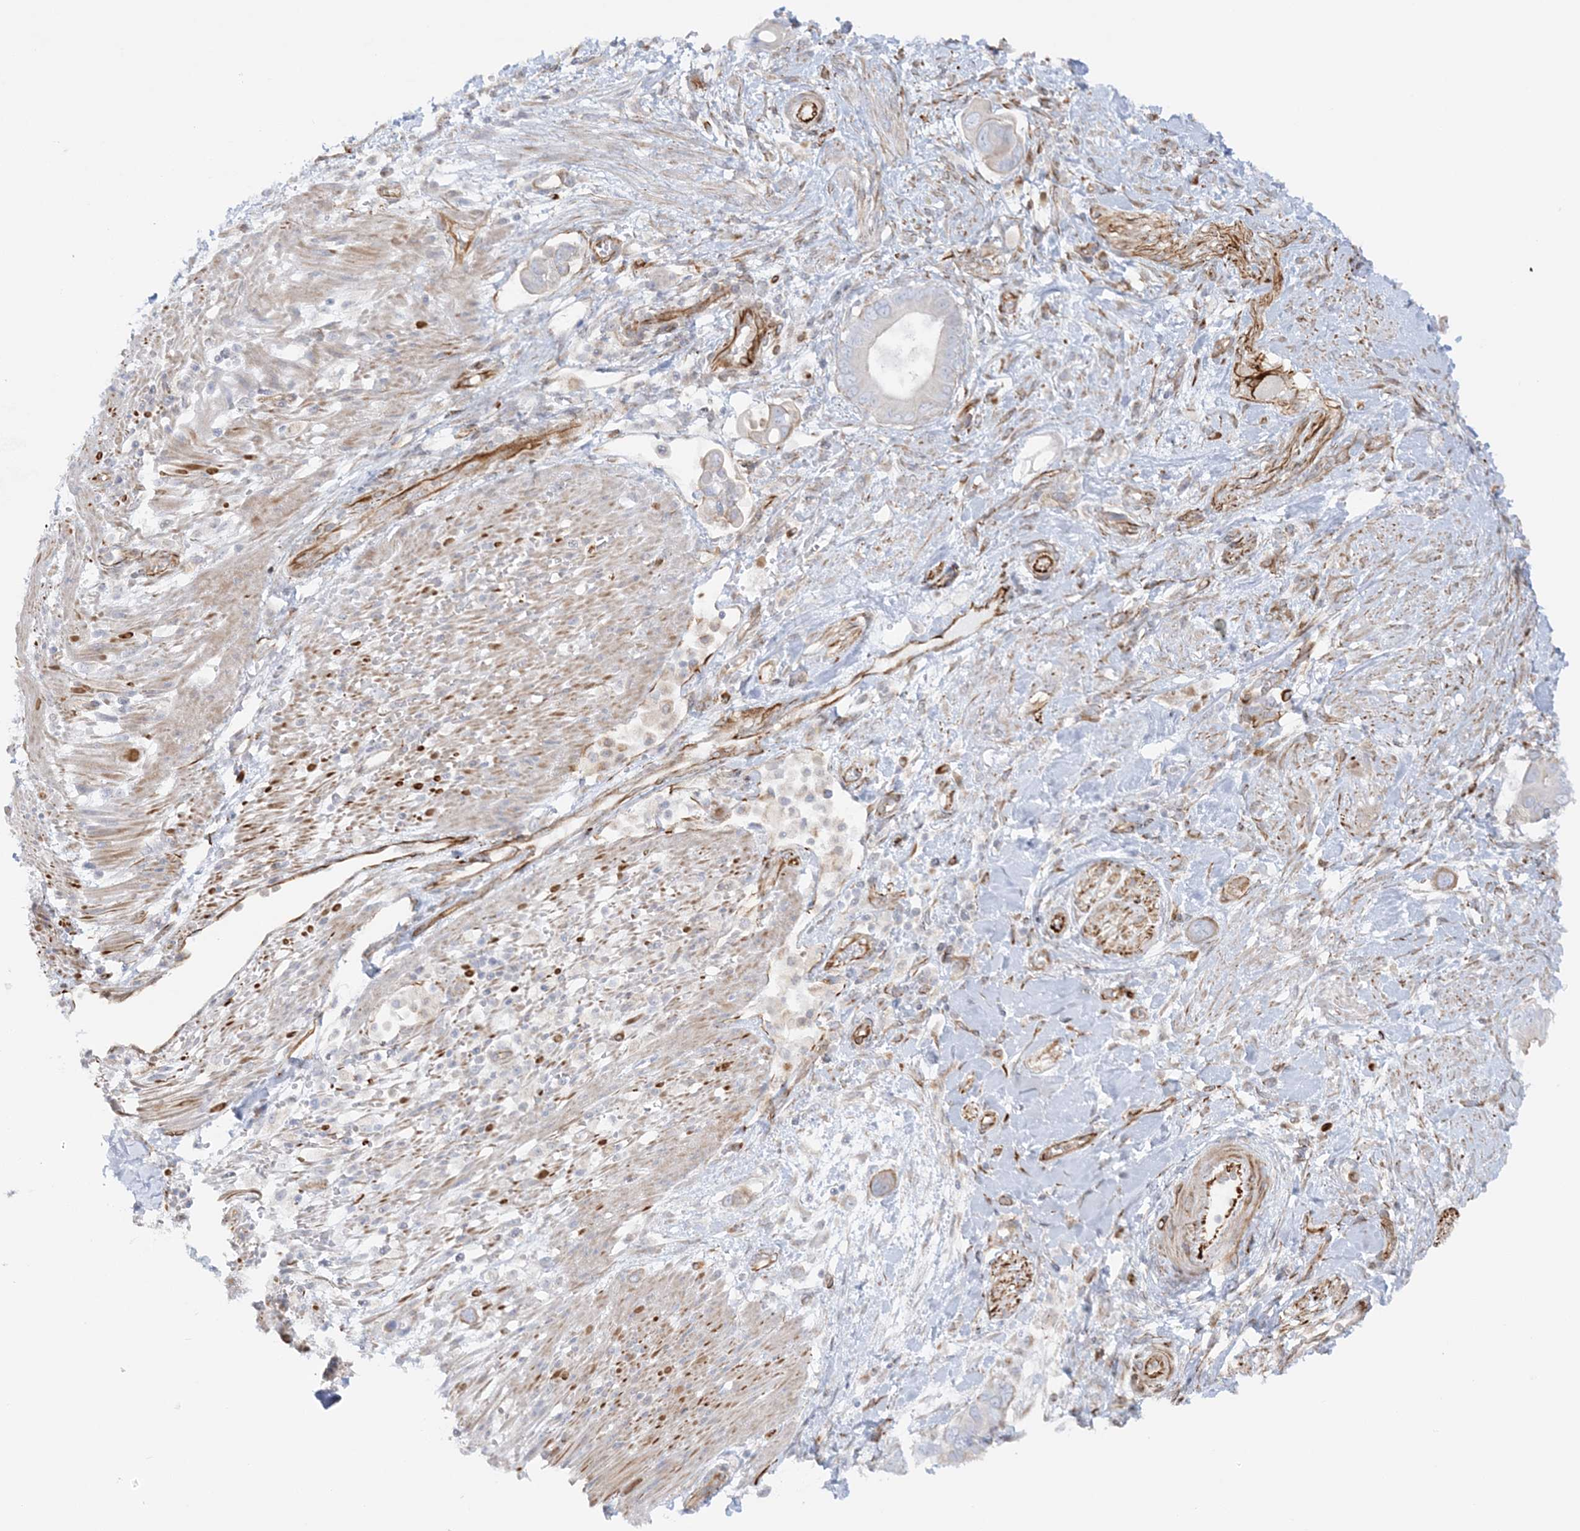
{"staining": {"intensity": "negative", "quantity": "none", "location": "none"}, "tissue": "pancreatic cancer", "cell_type": "Tumor cells", "image_type": "cancer", "snomed": [{"axis": "morphology", "description": "Adenocarcinoma, NOS"}, {"axis": "topography", "description": "Pancreas"}], "caption": "This is a photomicrograph of IHC staining of pancreatic adenocarcinoma, which shows no staining in tumor cells. (Brightfield microscopy of DAB immunohistochemistry at high magnification).", "gene": "SCLT1", "patient": {"sex": "male", "age": 68}}